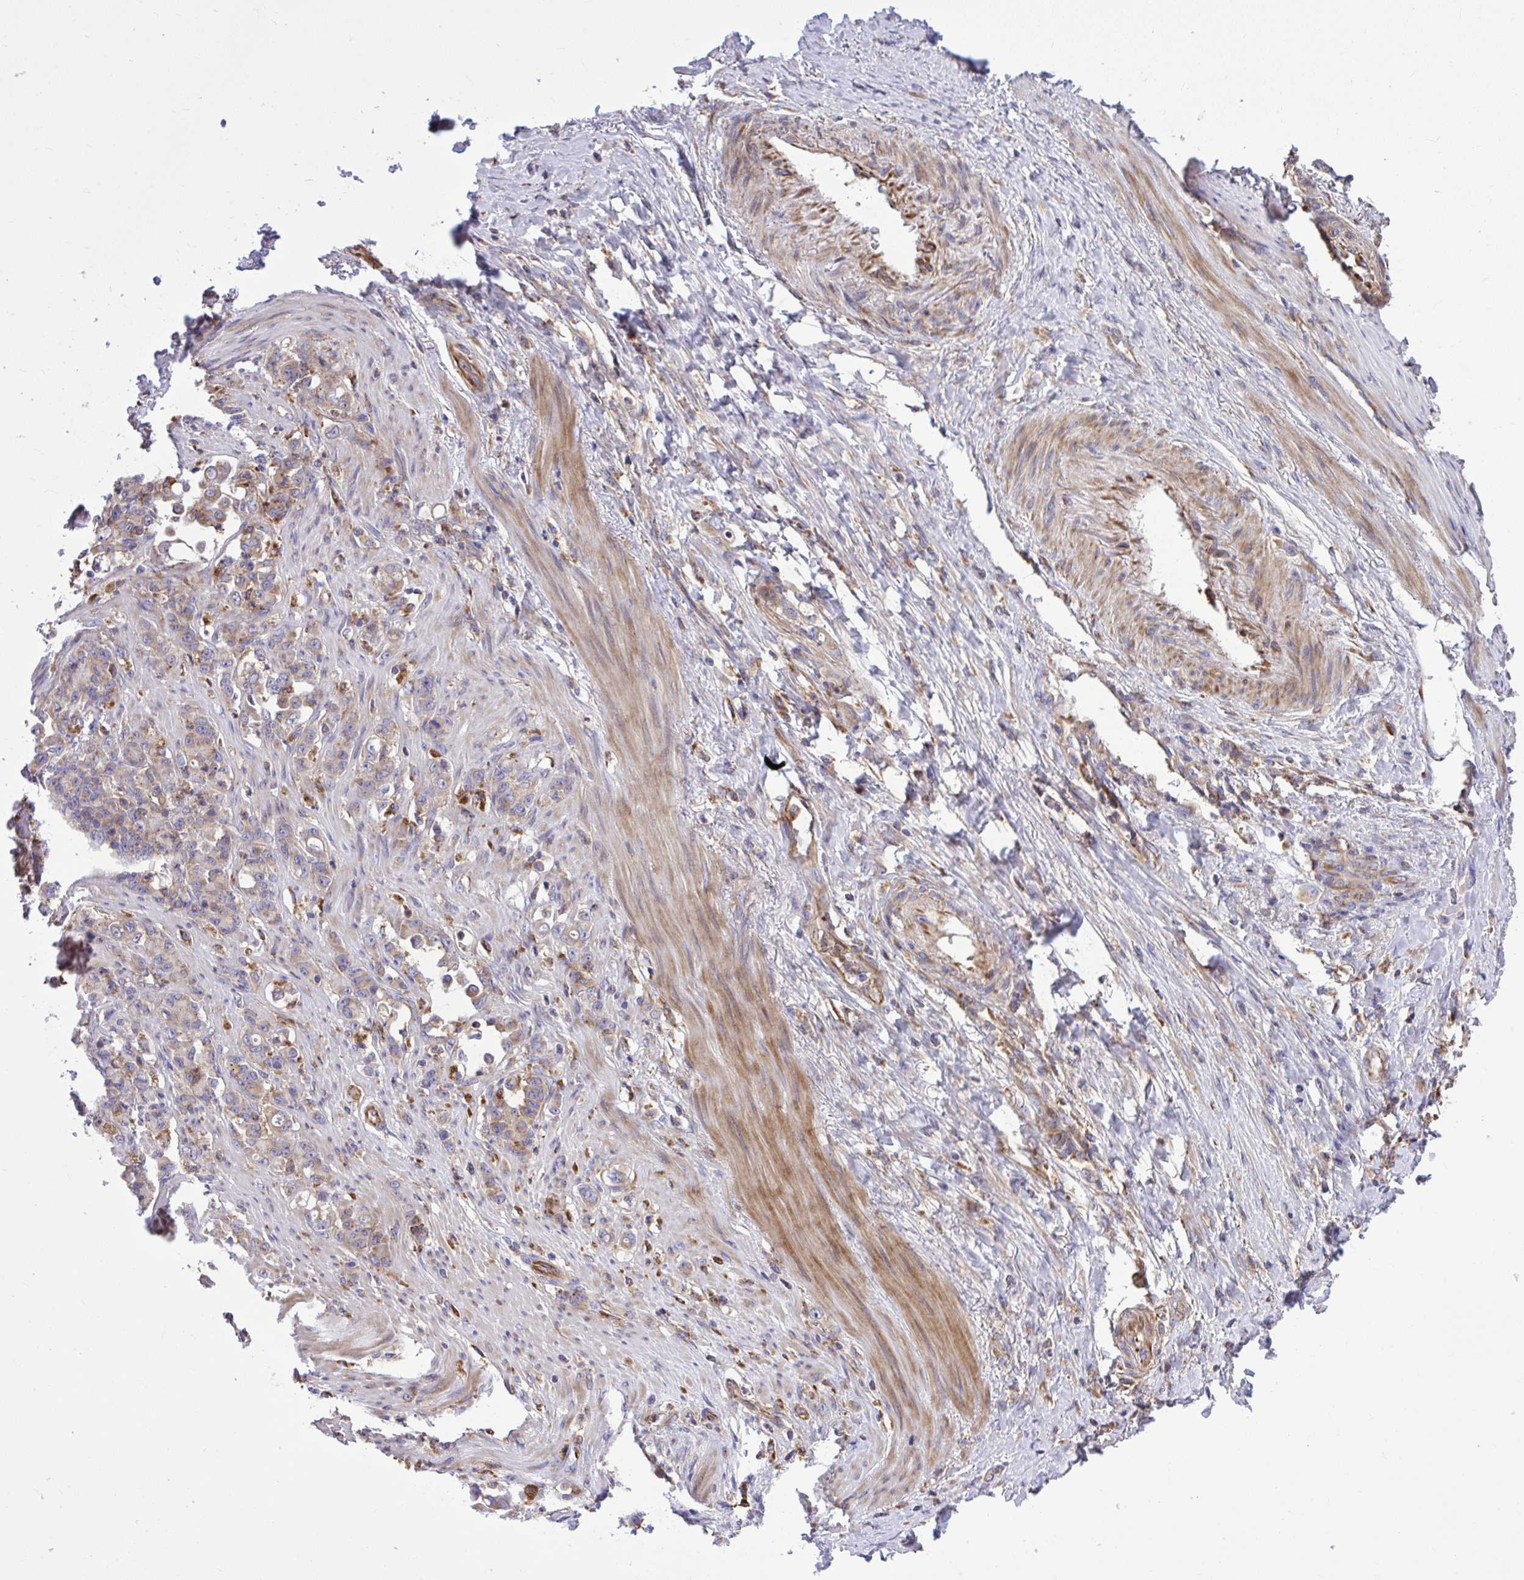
{"staining": {"intensity": "weak", "quantity": "<25%", "location": "cytoplasmic/membranous"}, "tissue": "stomach cancer", "cell_type": "Tumor cells", "image_type": "cancer", "snomed": [{"axis": "morphology", "description": "Normal tissue, NOS"}, {"axis": "morphology", "description": "Adenocarcinoma, NOS"}, {"axis": "topography", "description": "Stomach"}], "caption": "There is no significant staining in tumor cells of stomach cancer (adenocarcinoma).", "gene": "PAIP2", "patient": {"sex": "female", "age": 79}}